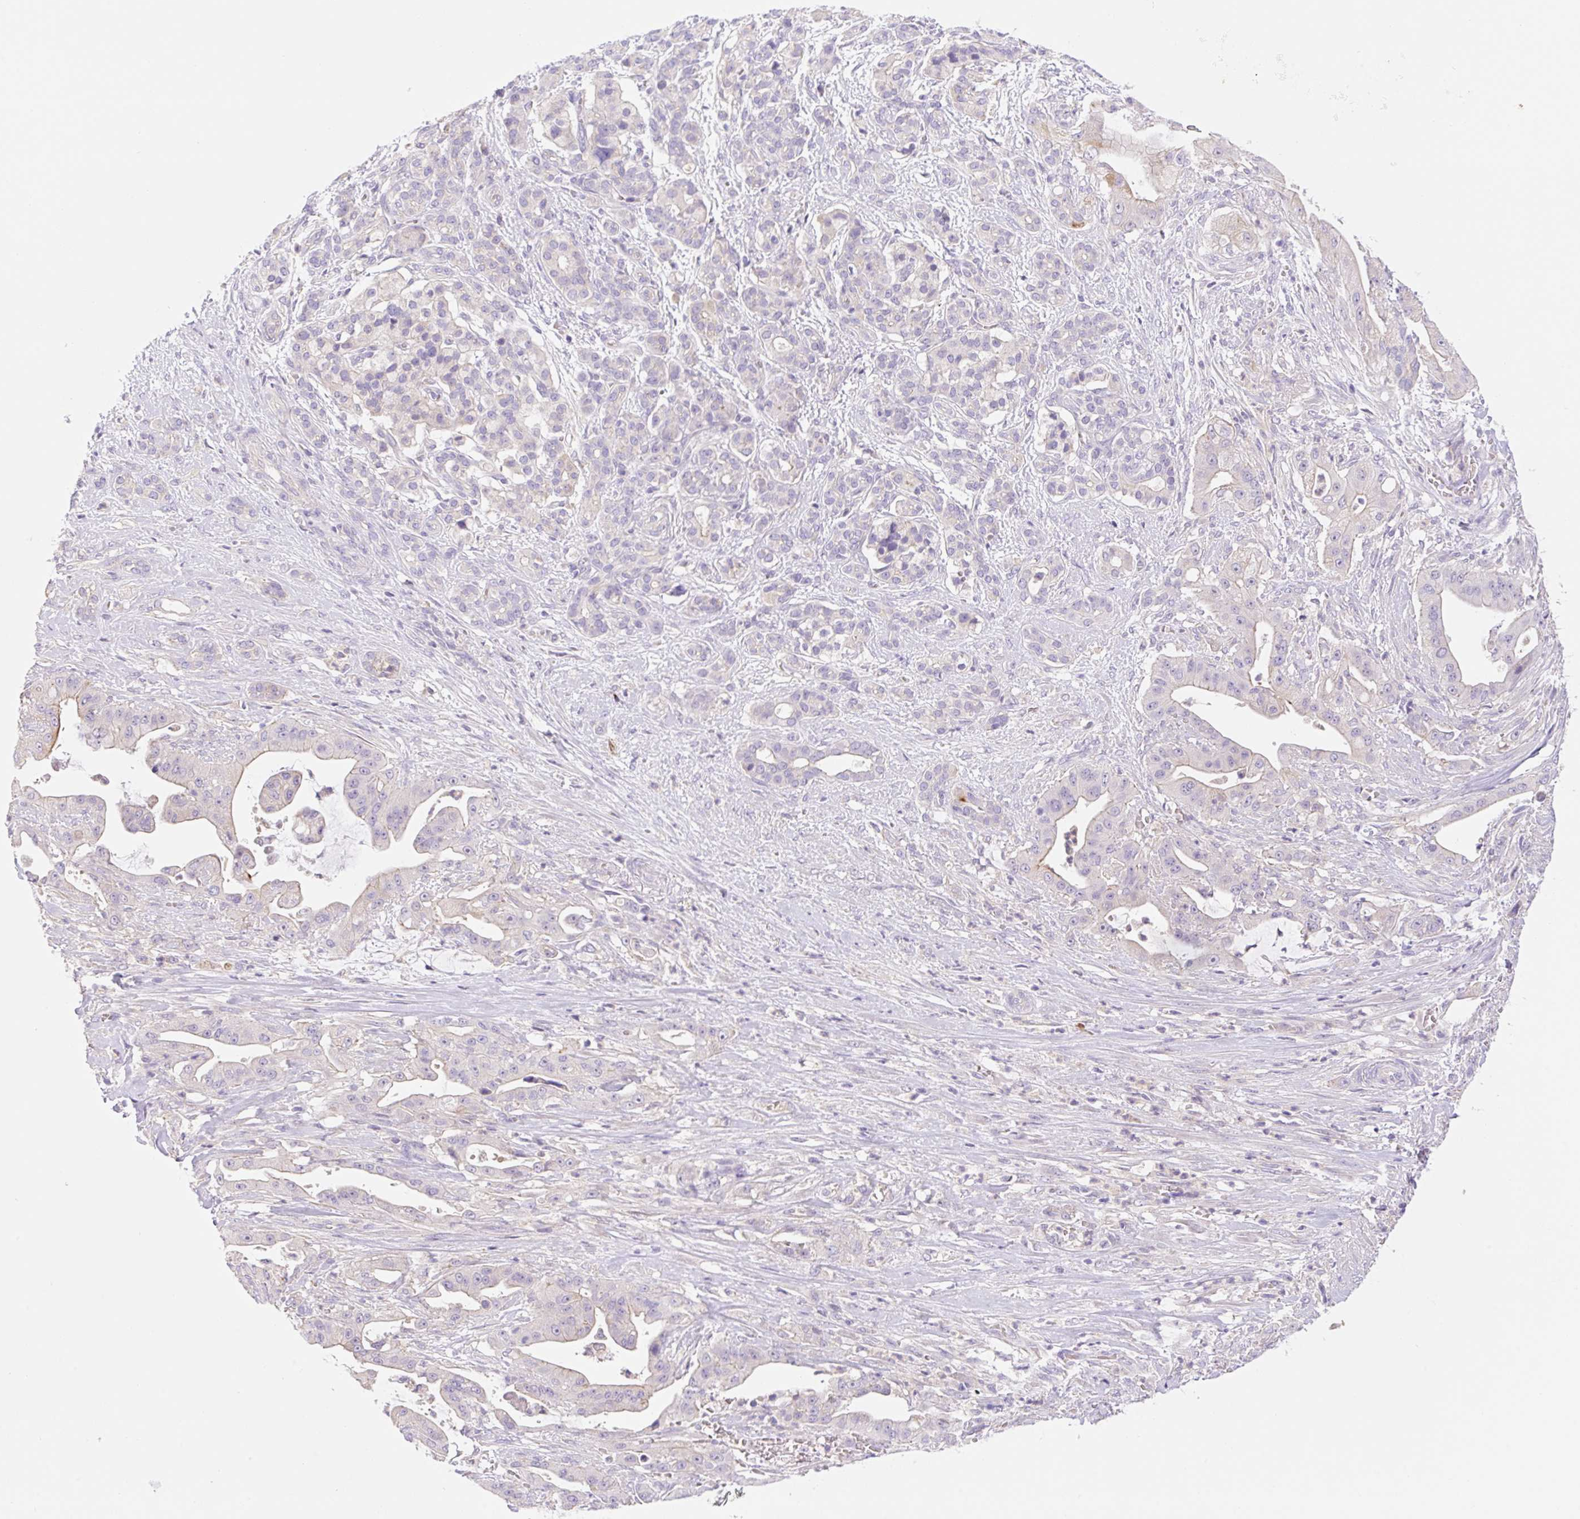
{"staining": {"intensity": "negative", "quantity": "none", "location": "none"}, "tissue": "pancreatic cancer", "cell_type": "Tumor cells", "image_type": "cancer", "snomed": [{"axis": "morphology", "description": "Adenocarcinoma, NOS"}, {"axis": "topography", "description": "Pancreas"}], "caption": "Tumor cells show no significant staining in pancreatic cancer.", "gene": "DENND5A", "patient": {"sex": "male", "age": 57}}